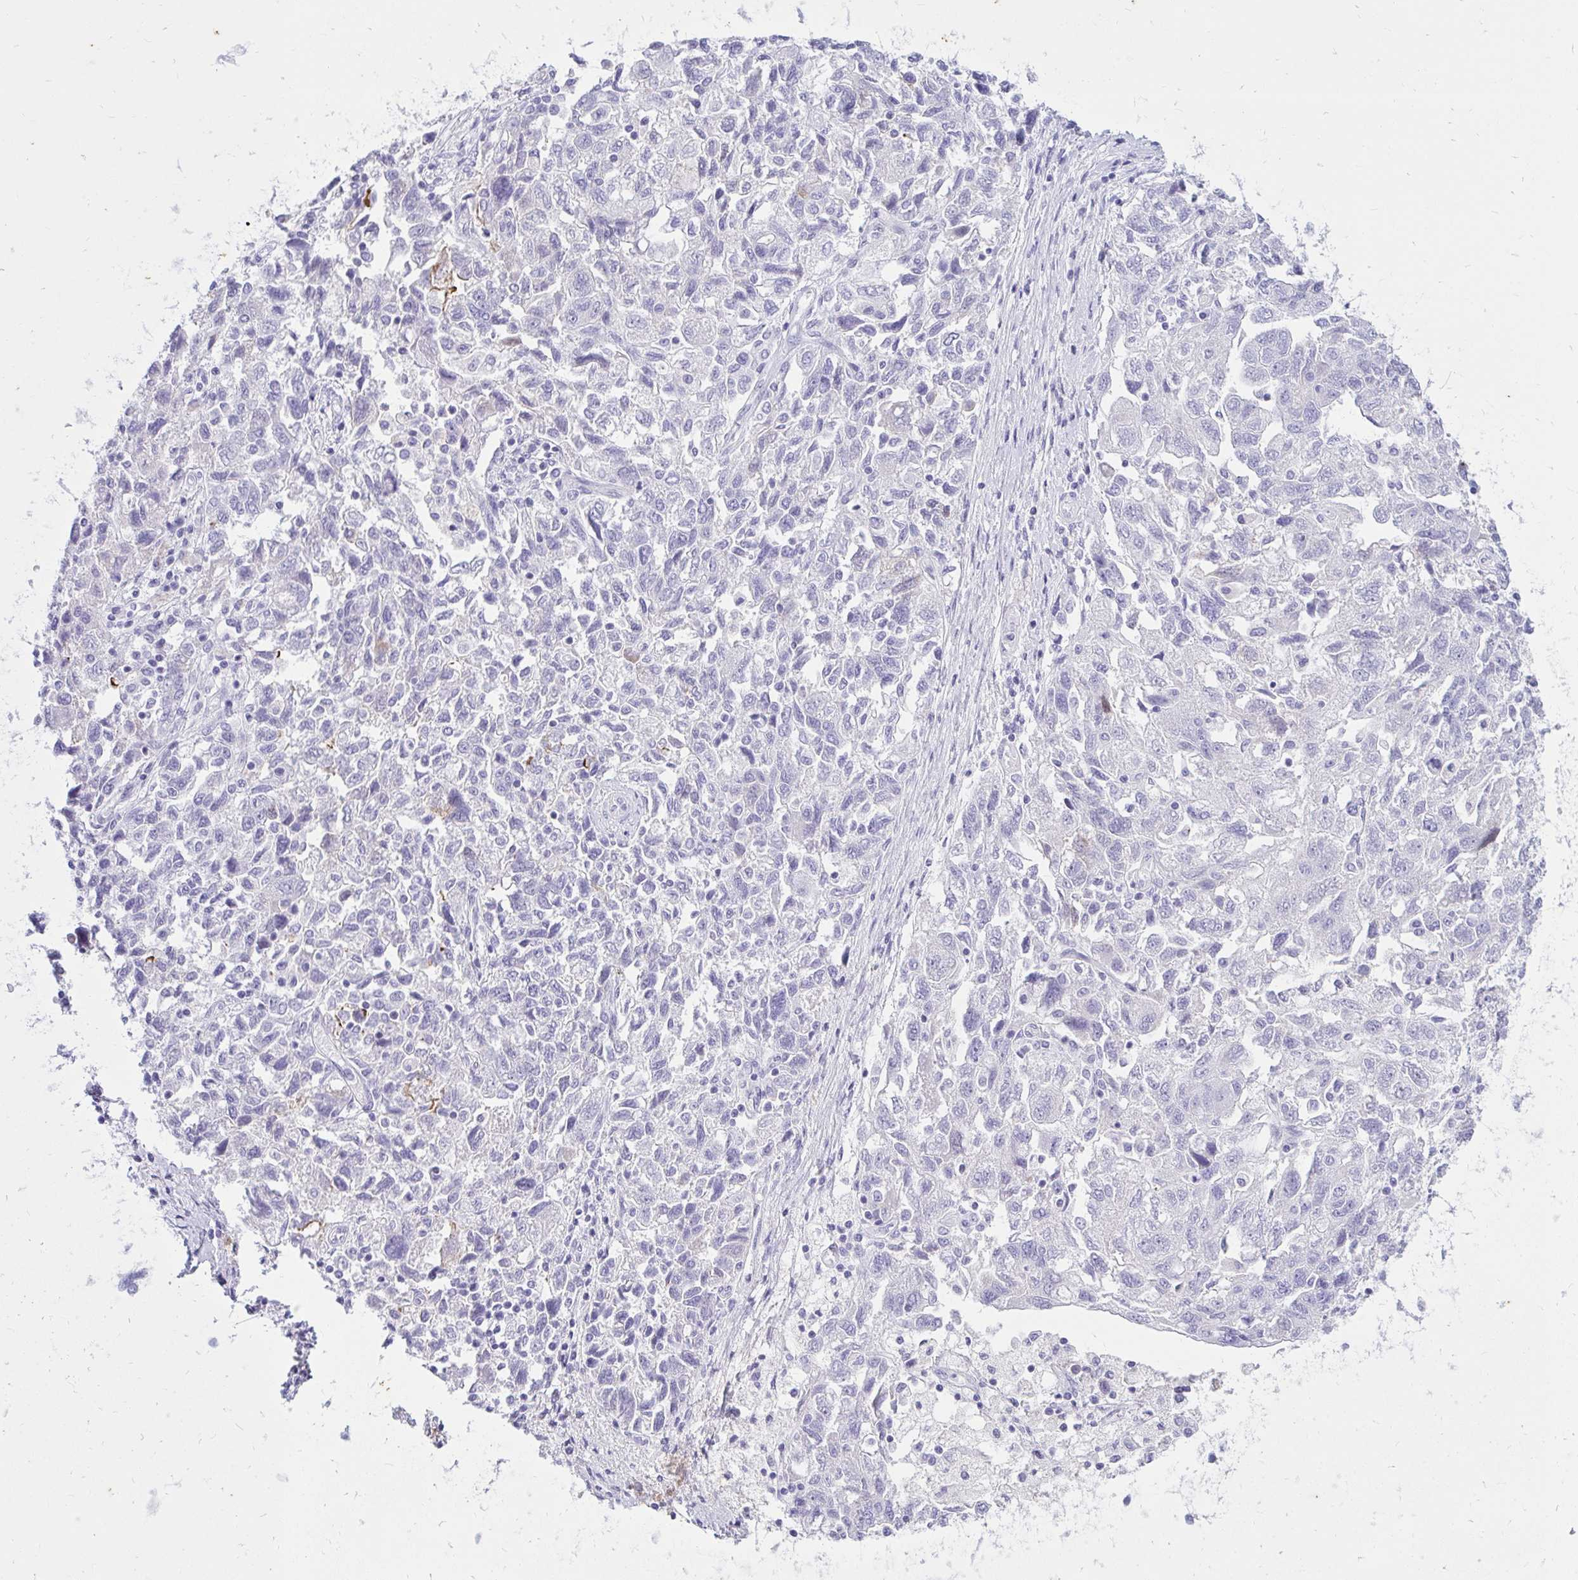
{"staining": {"intensity": "negative", "quantity": "none", "location": "none"}, "tissue": "ovarian cancer", "cell_type": "Tumor cells", "image_type": "cancer", "snomed": [{"axis": "morphology", "description": "Carcinoma, NOS"}, {"axis": "morphology", "description": "Cystadenocarcinoma, serous, NOS"}, {"axis": "topography", "description": "Ovary"}], "caption": "This is a photomicrograph of IHC staining of carcinoma (ovarian), which shows no expression in tumor cells.", "gene": "NANOGNB", "patient": {"sex": "female", "age": 69}}